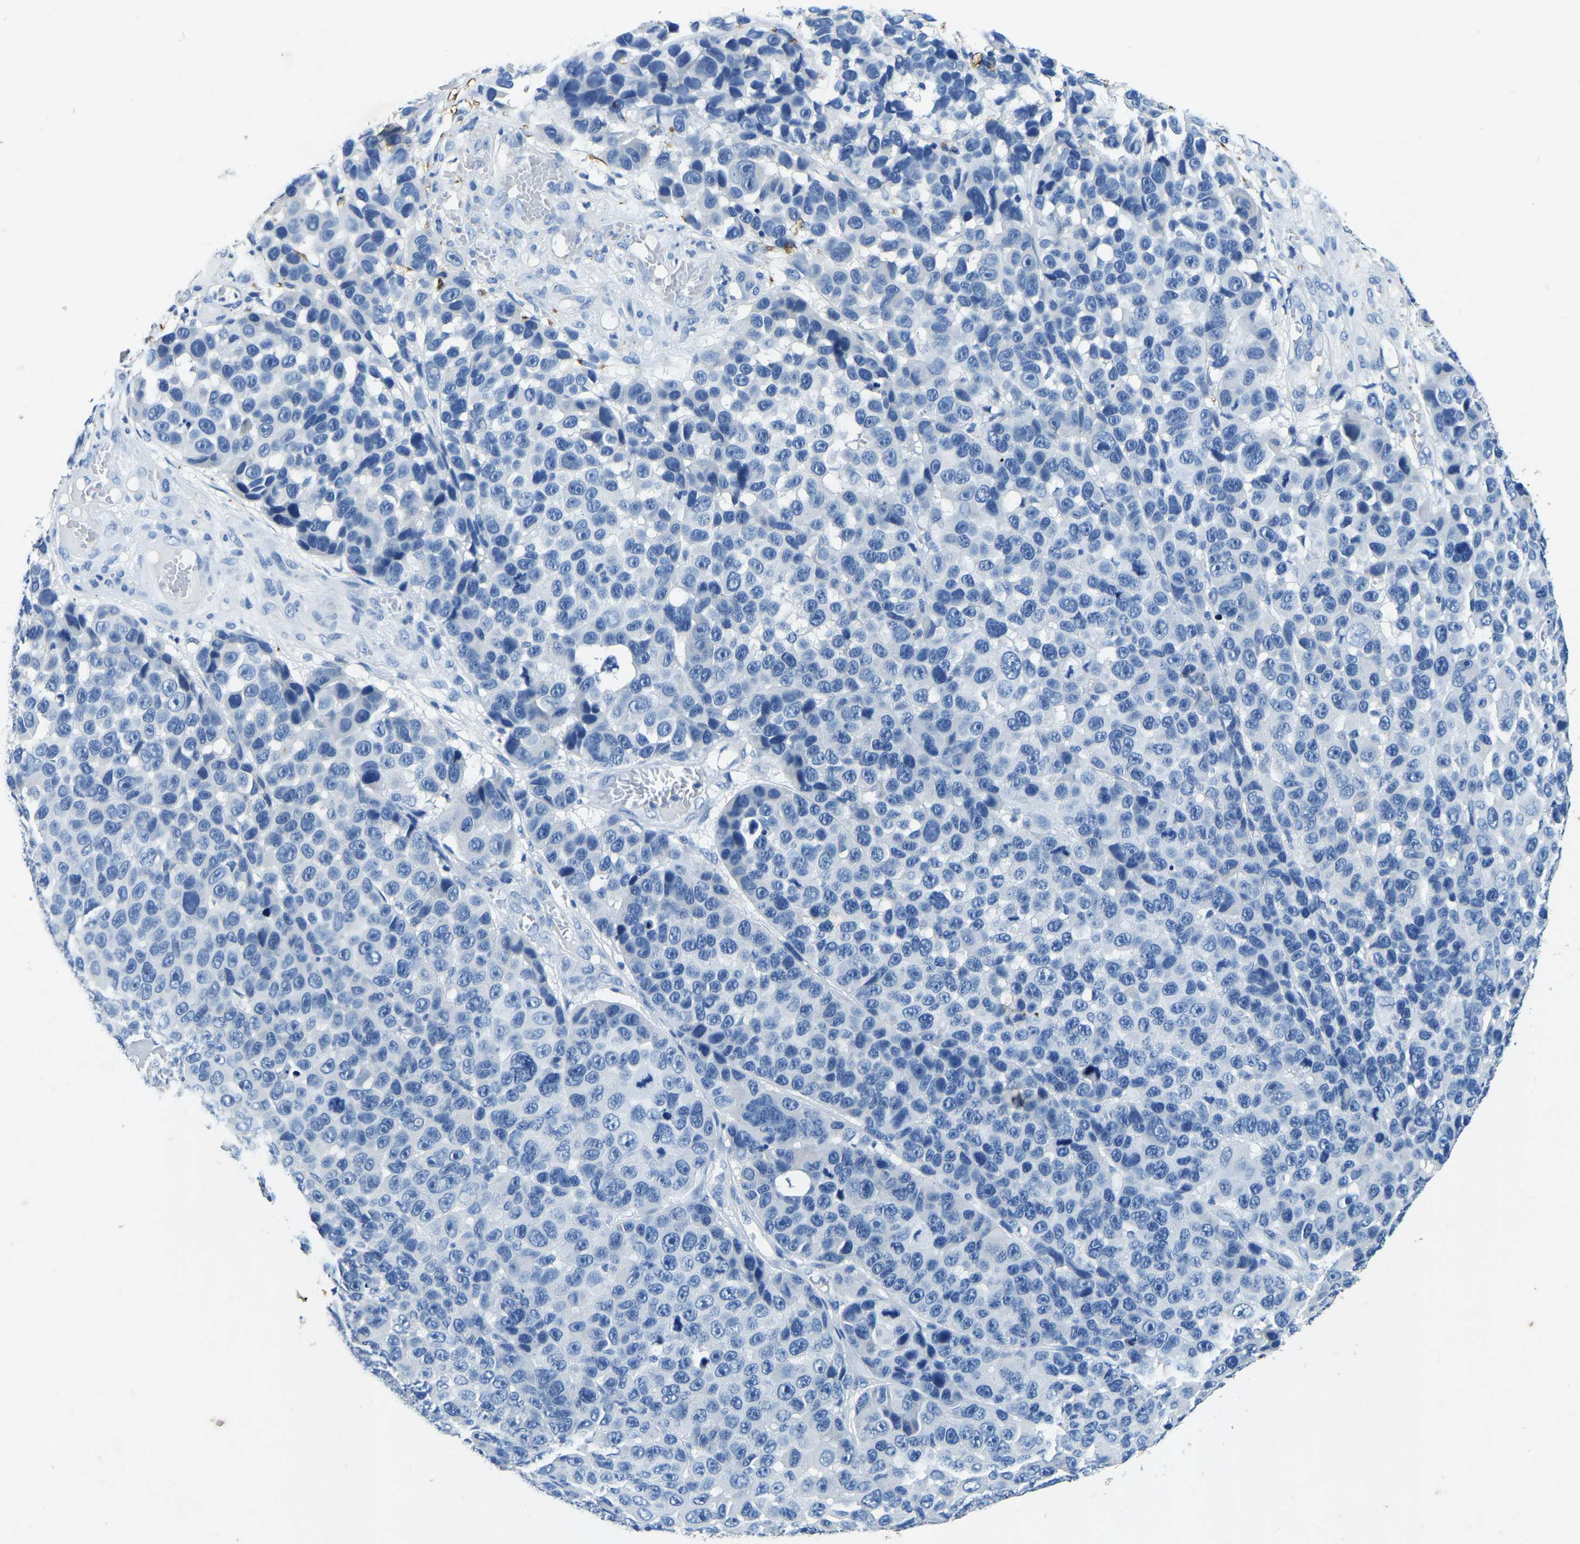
{"staining": {"intensity": "negative", "quantity": "none", "location": "none"}, "tissue": "melanoma", "cell_type": "Tumor cells", "image_type": "cancer", "snomed": [{"axis": "morphology", "description": "Malignant melanoma, NOS"}, {"axis": "topography", "description": "Skin"}], "caption": "An image of human malignant melanoma is negative for staining in tumor cells.", "gene": "UBN2", "patient": {"sex": "male", "age": 53}}